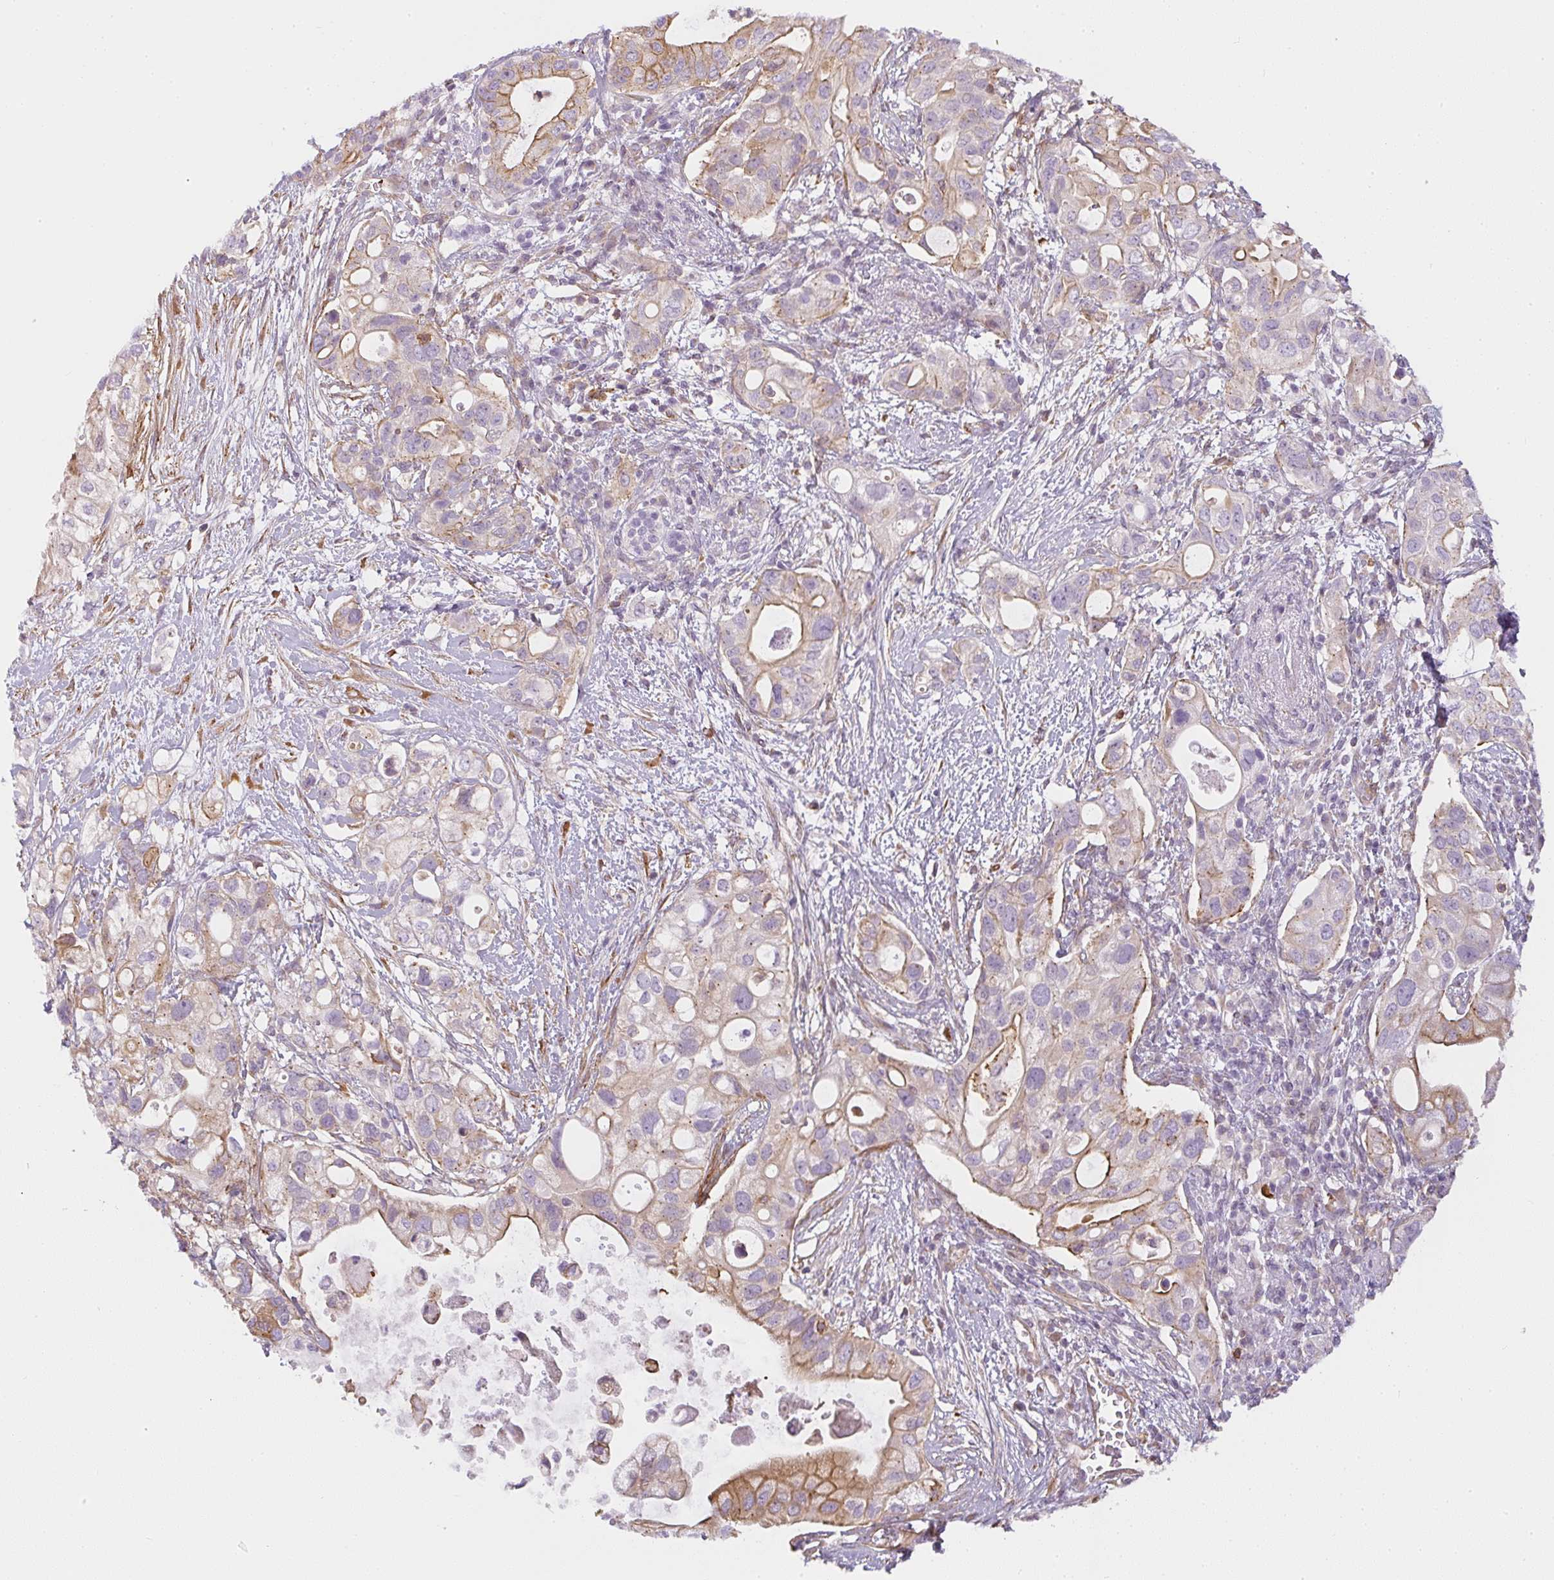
{"staining": {"intensity": "moderate", "quantity": "<25%", "location": "cytoplasmic/membranous"}, "tissue": "pancreatic cancer", "cell_type": "Tumor cells", "image_type": "cancer", "snomed": [{"axis": "morphology", "description": "Adenocarcinoma, NOS"}, {"axis": "topography", "description": "Pancreas"}], "caption": "Immunohistochemistry (IHC) image of human pancreatic cancer stained for a protein (brown), which shows low levels of moderate cytoplasmic/membranous positivity in approximately <25% of tumor cells.", "gene": "SULF1", "patient": {"sex": "female", "age": 72}}